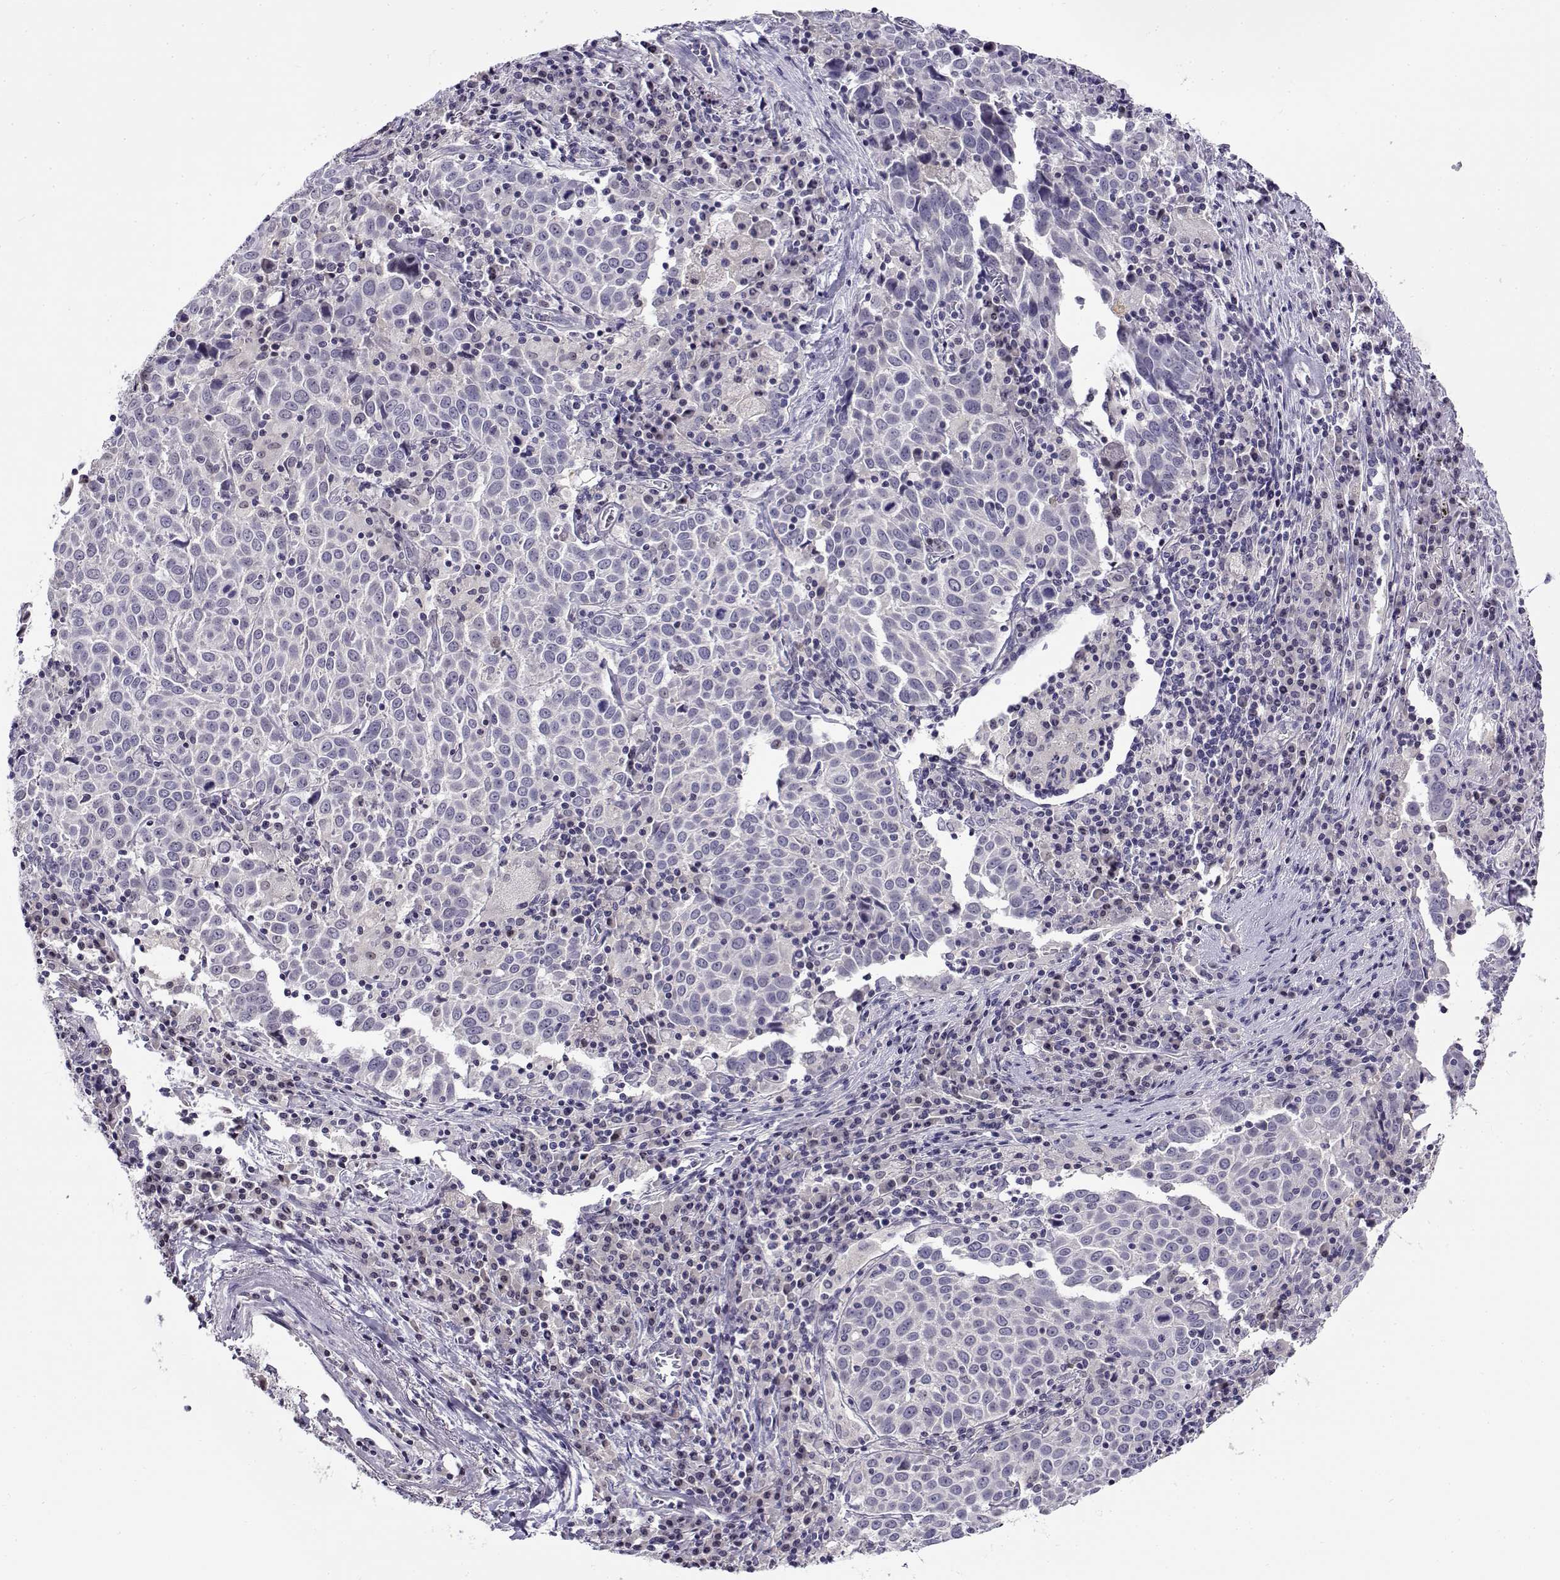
{"staining": {"intensity": "negative", "quantity": "none", "location": "none"}, "tissue": "lung cancer", "cell_type": "Tumor cells", "image_type": "cancer", "snomed": [{"axis": "morphology", "description": "Squamous cell carcinoma, NOS"}, {"axis": "topography", "description": "Lung"}], "caption": "High magnification brightfield microscopy of lung squamous cell carcinoma stained with DAB (3,3'-diaminobenzidine) (brown) and counterstained with hematoxylin (blue): tumor cells show no significant expression.", "gene": "FEZF1", "patient": {"sex": "male", "age": 57}}